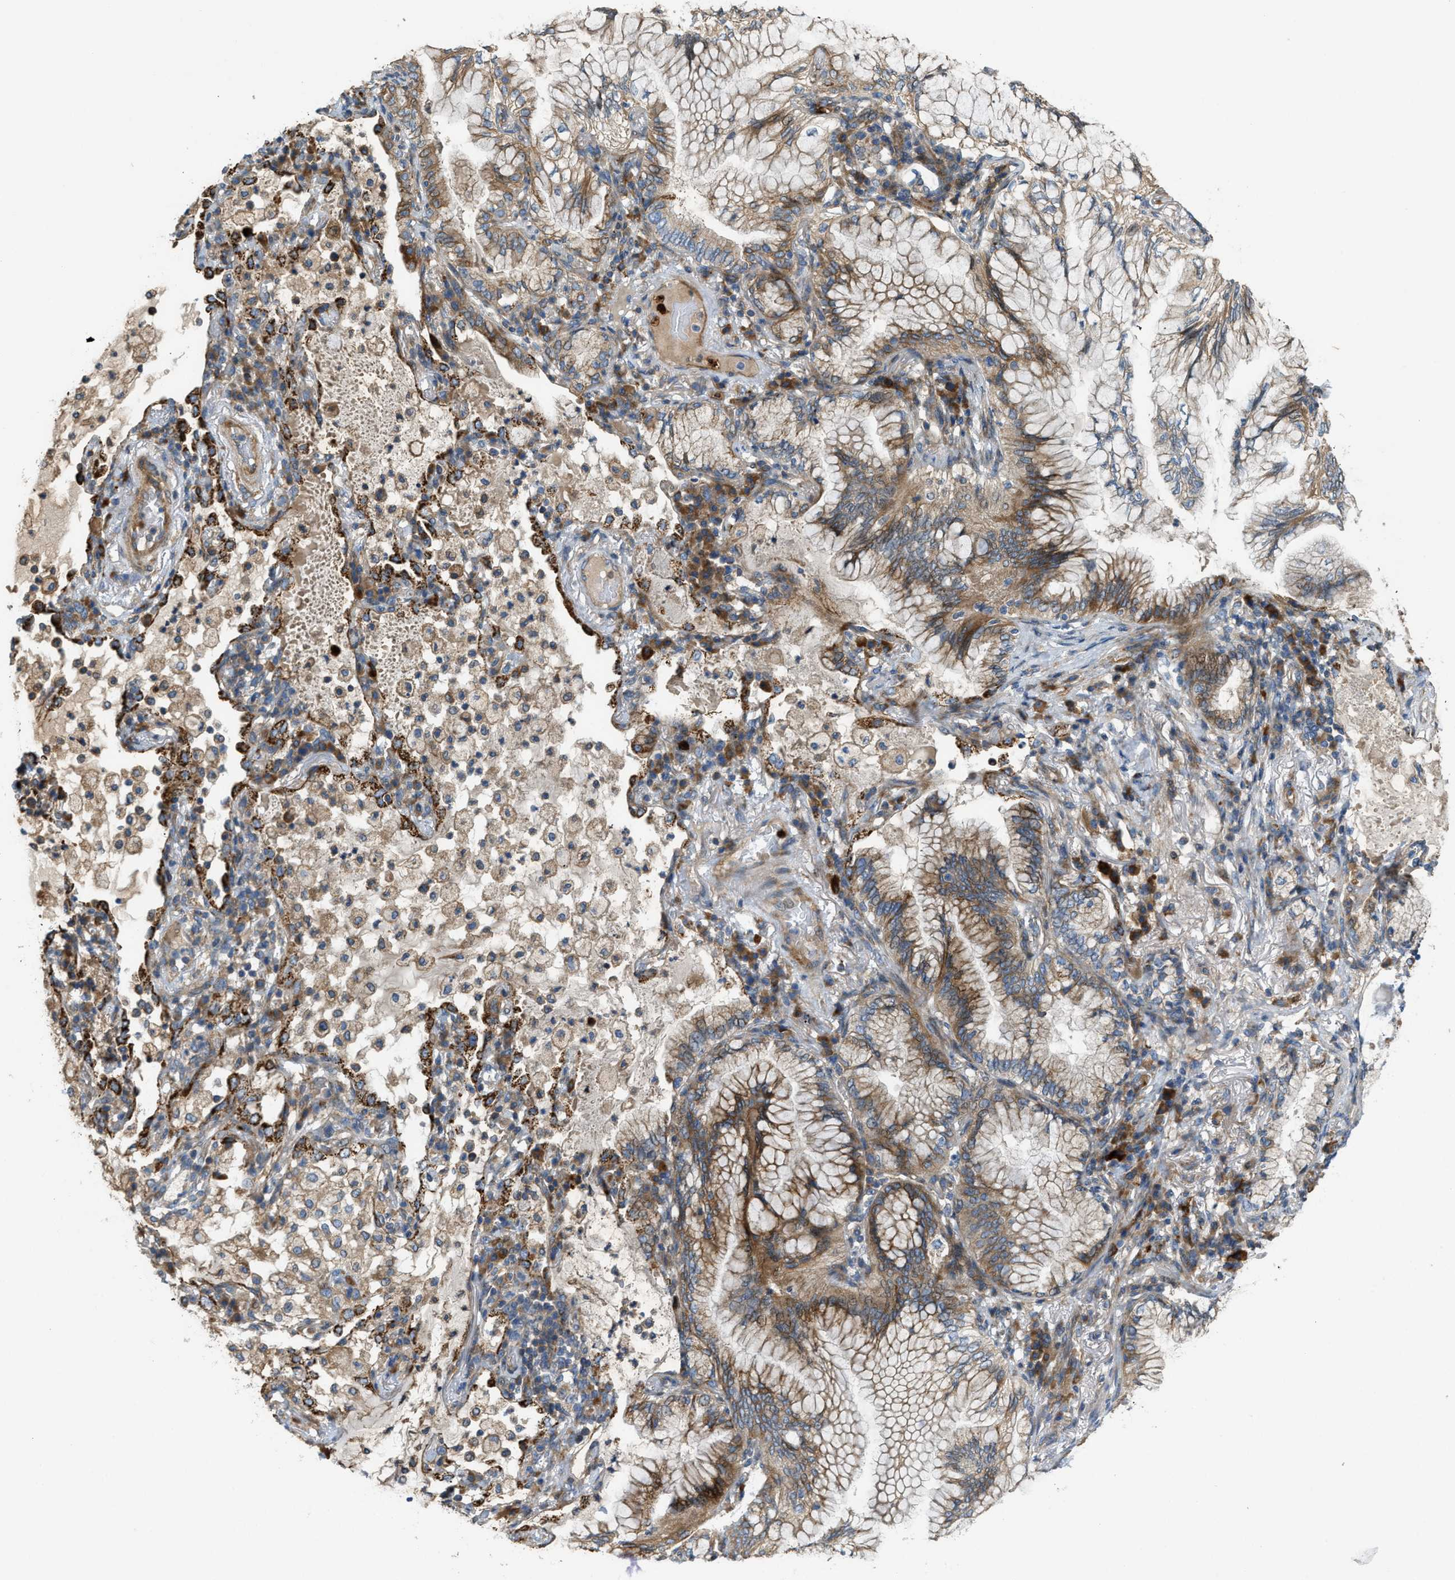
{"staining": {"intensity": "moderate", "quantity": ">75%", "location": "cytoplasmic/membranous"}, "tissue": "lung cancer", "cell_type": "Tumor cells", "image_type": "cancer", "snomed": [{"axis": "morphology", "description": "Adenocarcinoma, NOS"}, {"axis": "topography", "description": "Lung"}], "caption": "IHC image of lung adenocarcinoma stained for a protein (brown), which displays medium levels of moderate cytoplasmic/membranous expression in approximately >75% of tumor cells.", "gene": "TMEM68", "patient": {"sex": "female", "age": 70}}